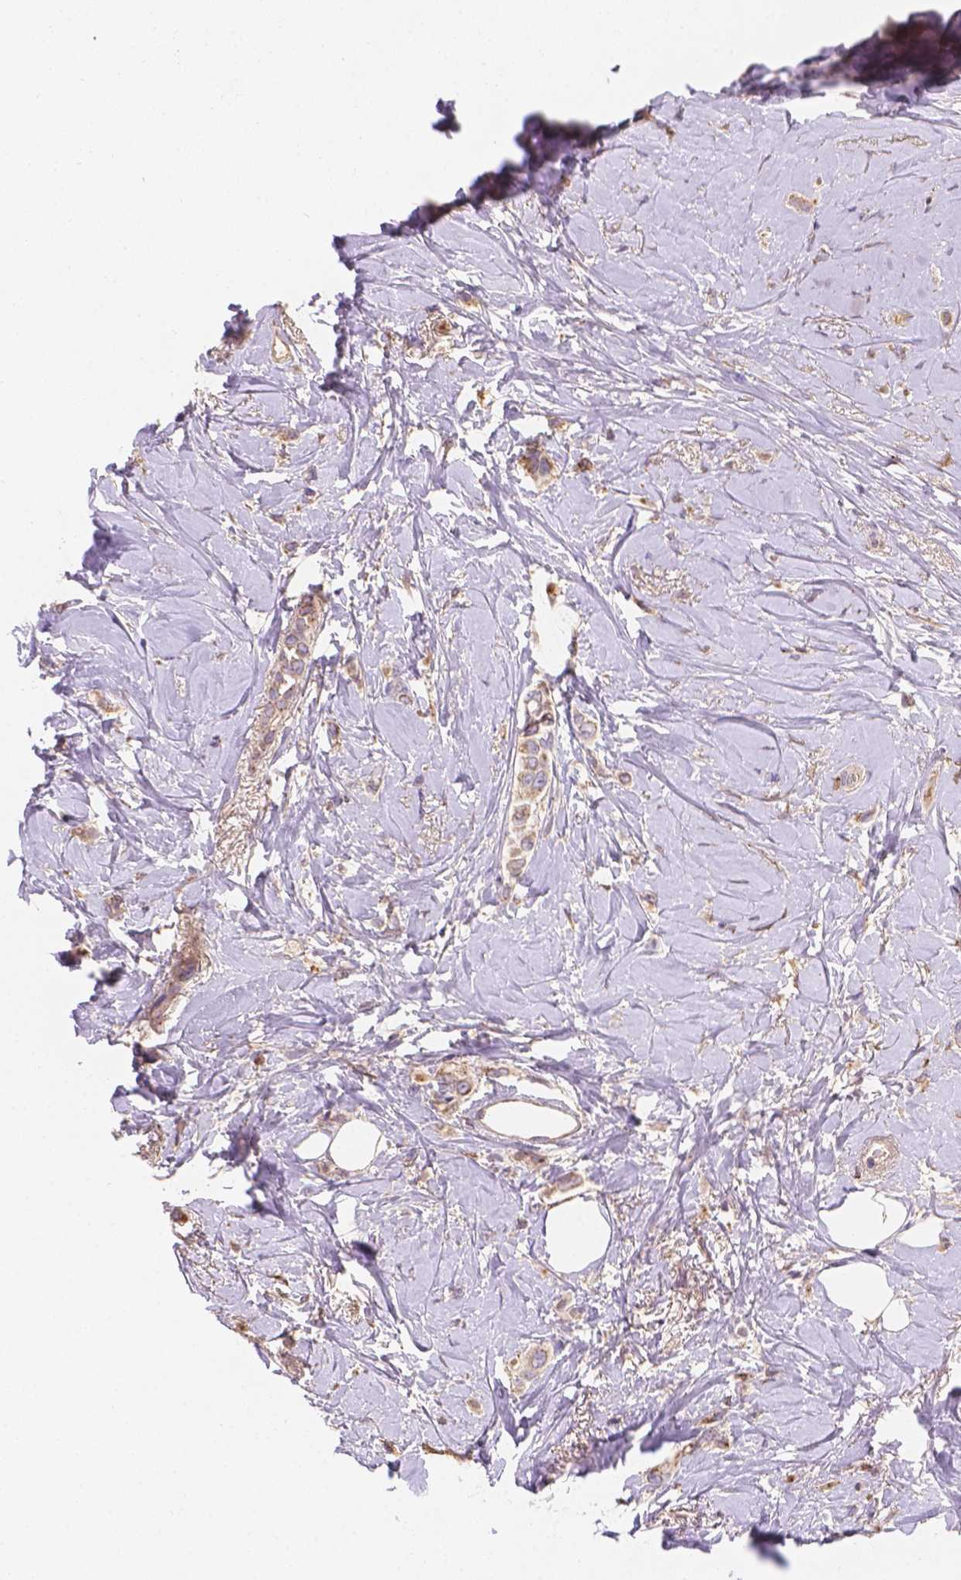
{"staining": {"intensity": "moderate", "quantity": ">75%", "location": "cytoplasmic/membranous"}, "tissue": "breast cancer", "cell_type": "Tumor cells", "image_type": "cancer", "snomed": [{"axis": "morphology", "description": "Lobular carcinoma"}, {"axis": "topography", "description": "Breast"}], "caption": "This micrograph exhibits breast cancer (lobular carcinoma) stained with immunohistochemistry to label a protein in brown. The cytoplasmic/membranous of tumor cells show moderate positivity for the protein. Nuclei are counter-stained blue.", "gene": "CDK10", "patient": {"sex": "female", "age": 66}}